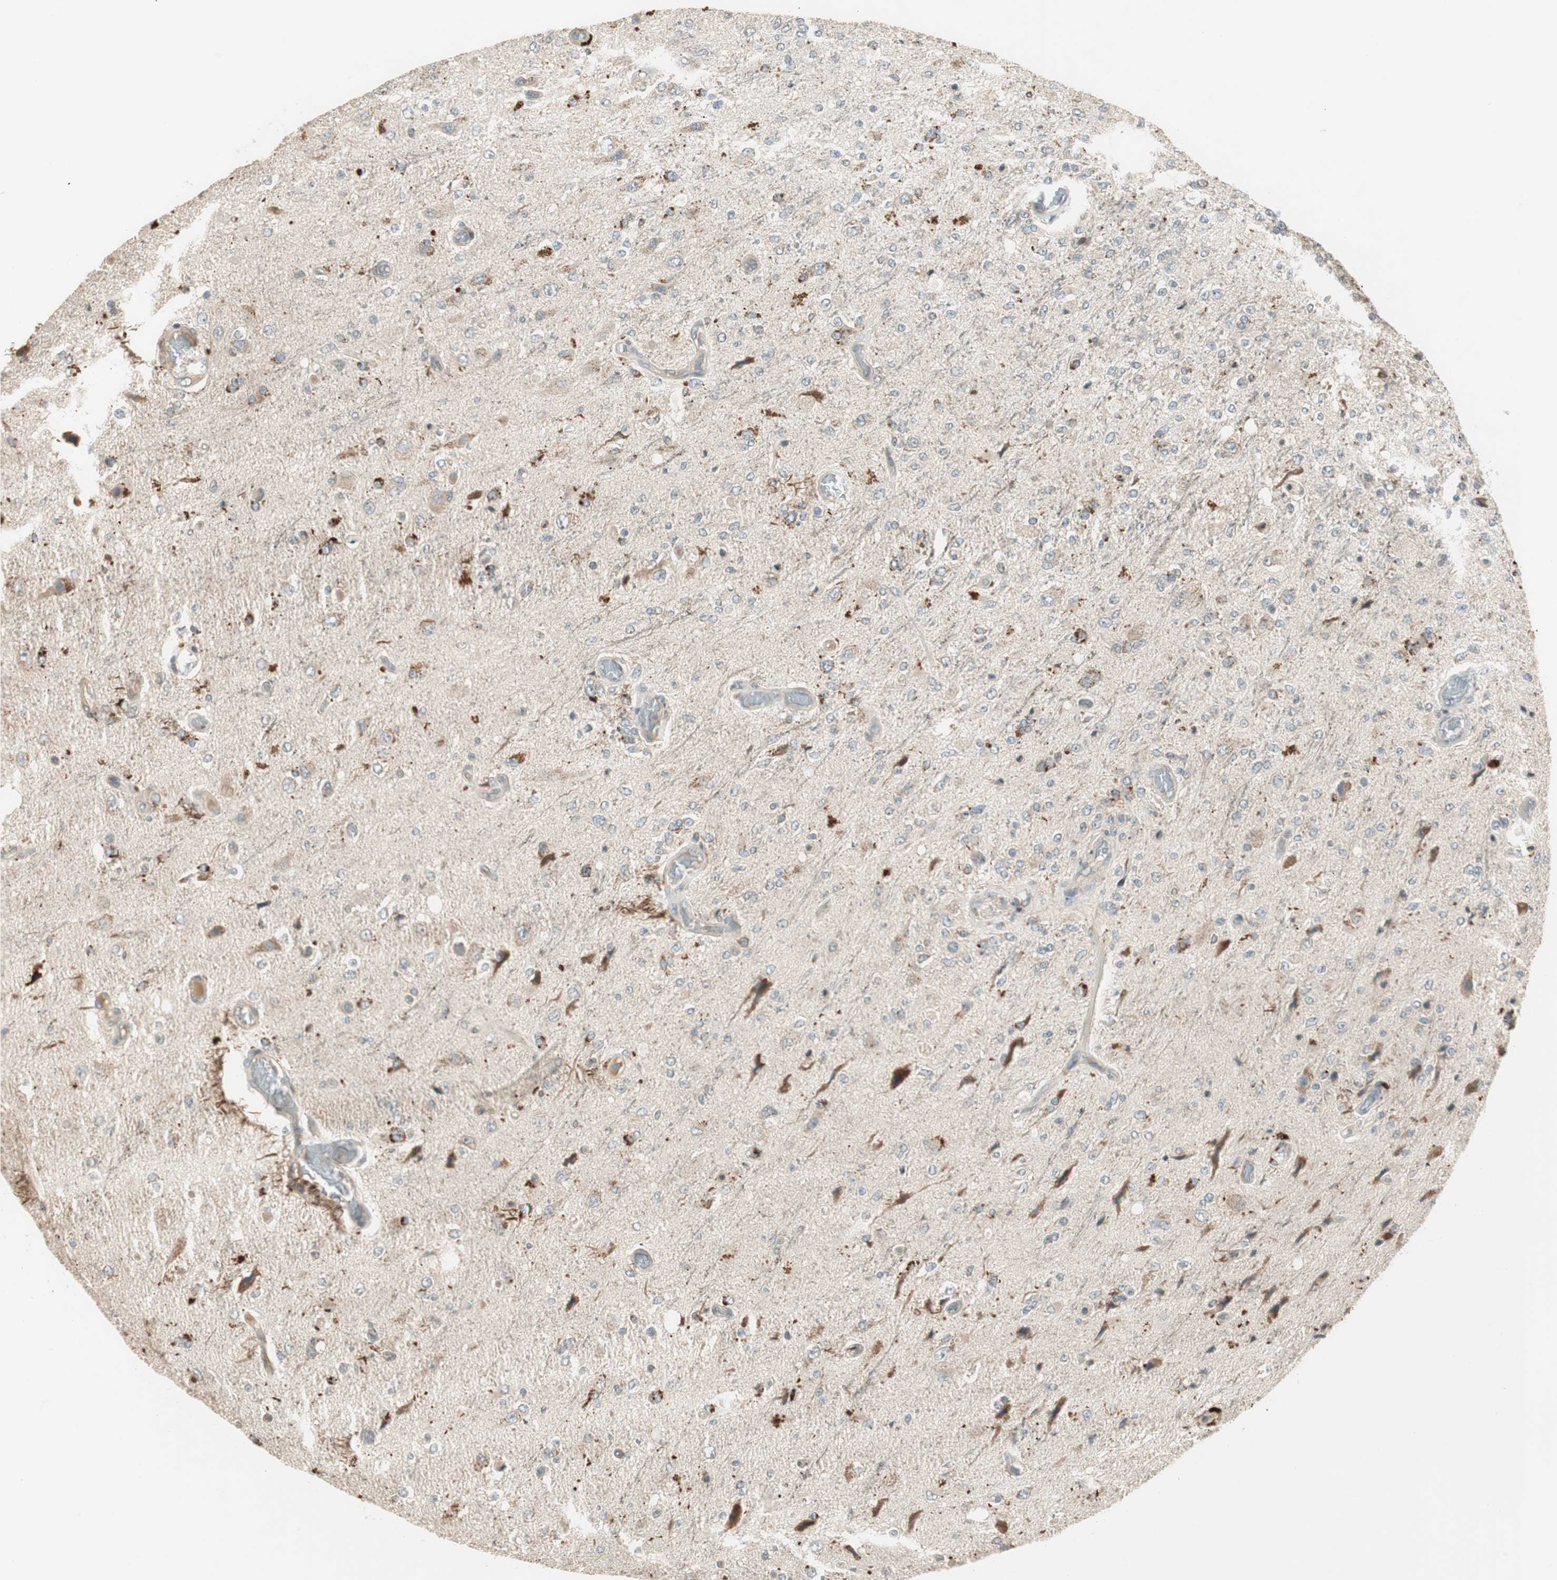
{"staining": {"intensity": "weak", "quantity": "<25%", "location": "cytoplasmic/membranous"}, "tissue": "glioma", "cell_type": "Tumor cells", "image_type": "cancer", "snomed": [{"axis": "morphology", "description": "Normal tissue, NOS"}, {"axis": "morphology", "description": "Glioma, malignant, High grade"}, {"axis": "topography", "description": "Cerebral cortex"}], "caption": "High power microscopy histopathology image of an IHC histopathology image of malignant high-grade glioma, revealing no significant expression in tumor cells. (DAB (3,3'-diaminobenzidine) immunohistochemistry visualized using brightfield microscopy, high magnification).", "gene": "SFRP1", "patient": {"sex": "male", "age": 77}}